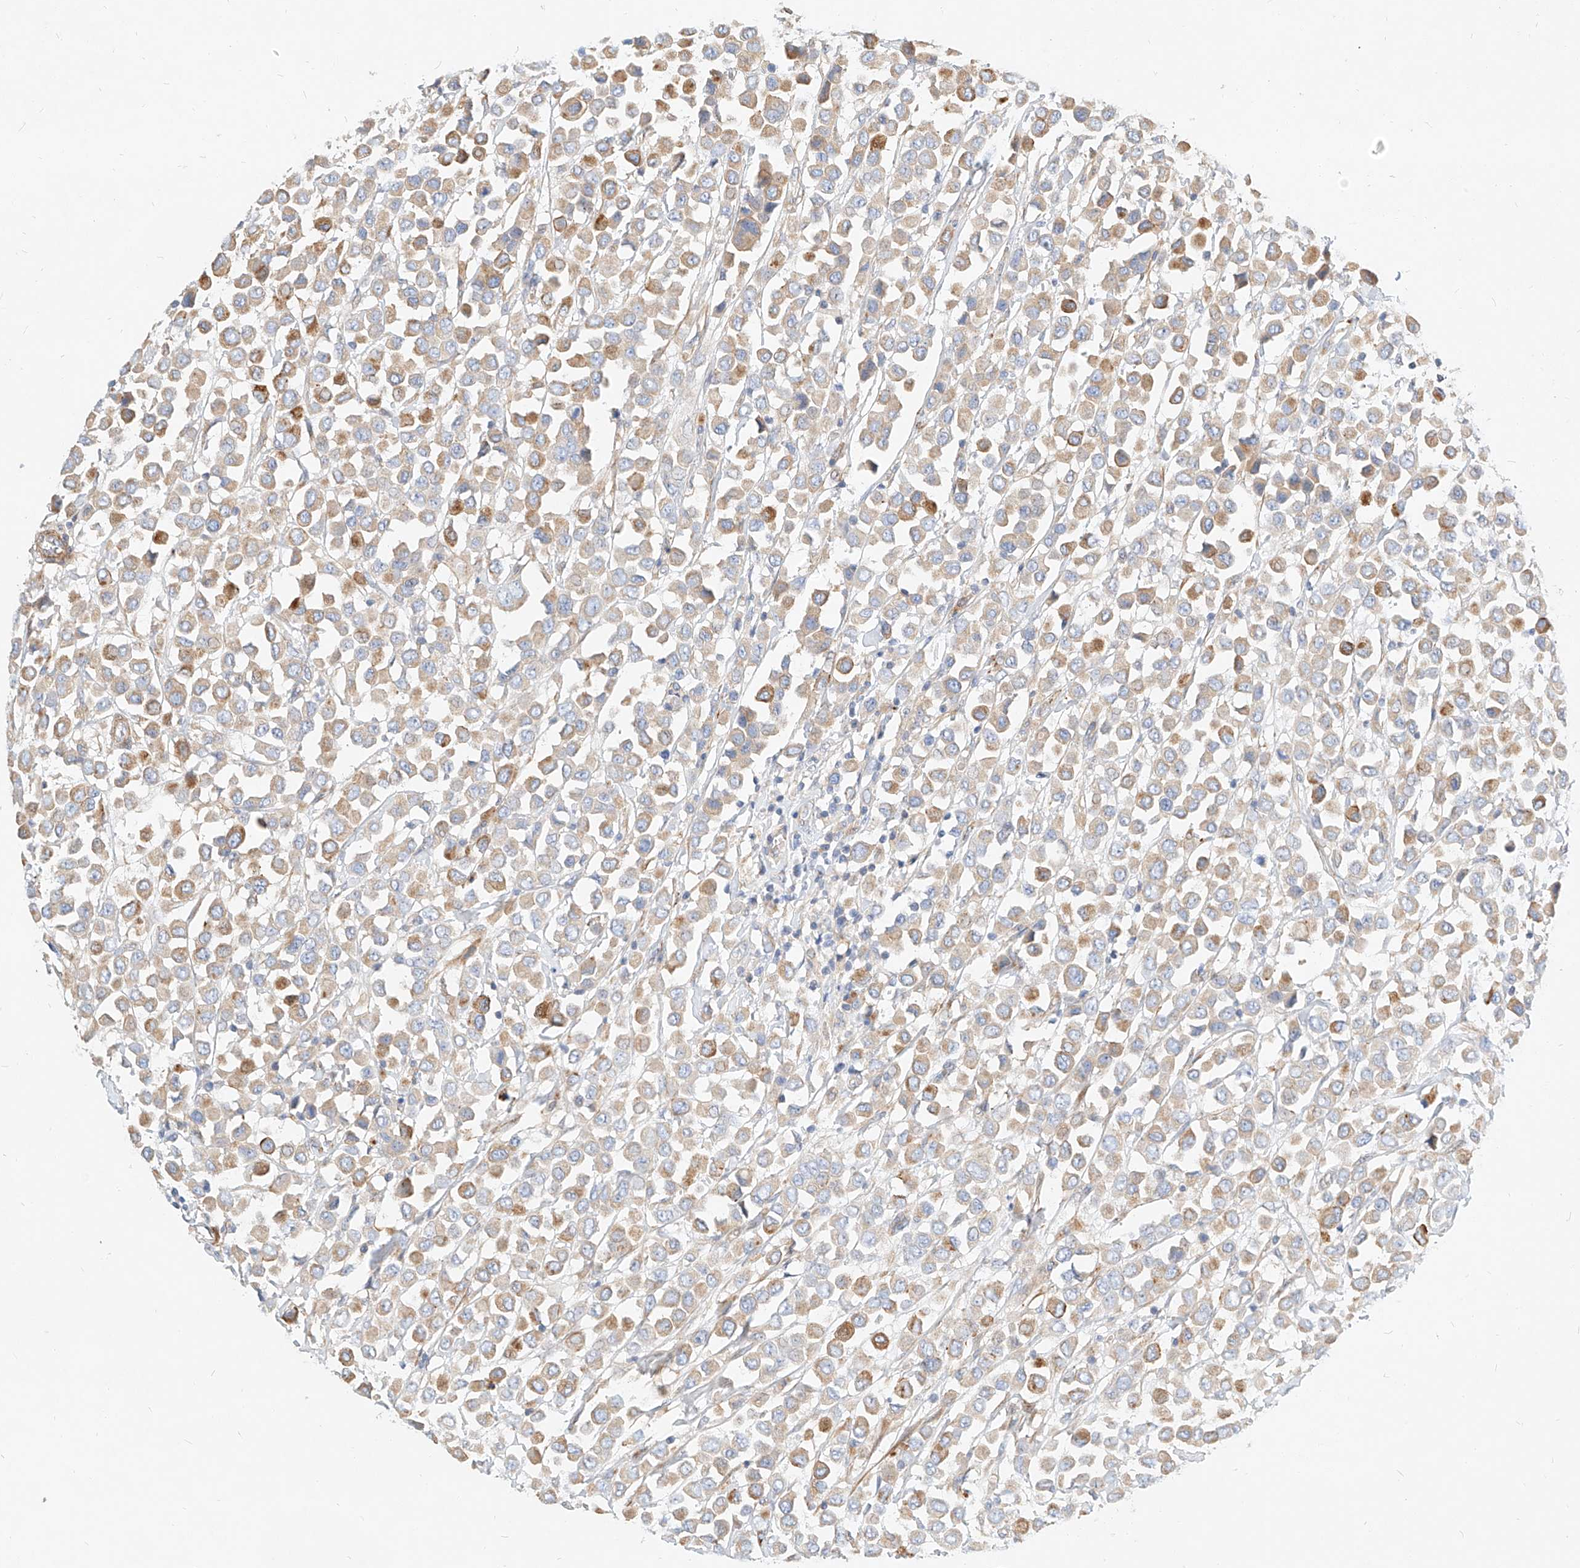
{"staining": {"intensity": "moderate", "quantity": "25%-75%", "location": "cytoplasmic/membranous"}, "tissue": "breast cancer", "cell_type": "Tumor cells", "image_type": "cancer", "snomed": [{"axis": "morphology", "description": "Duct carcinoma"}, {"axis": "topography", "description": "Breast"}], "caption": "Approximately 25%-75% of tumor cells in breast invasive ductal carcinoma display moderate cytoplasmic/membranous protein positivity as visualized by brown immunohistochemical staining.", "gene": "KCNH5", "patient": {"sex": "female", "age": 61}}